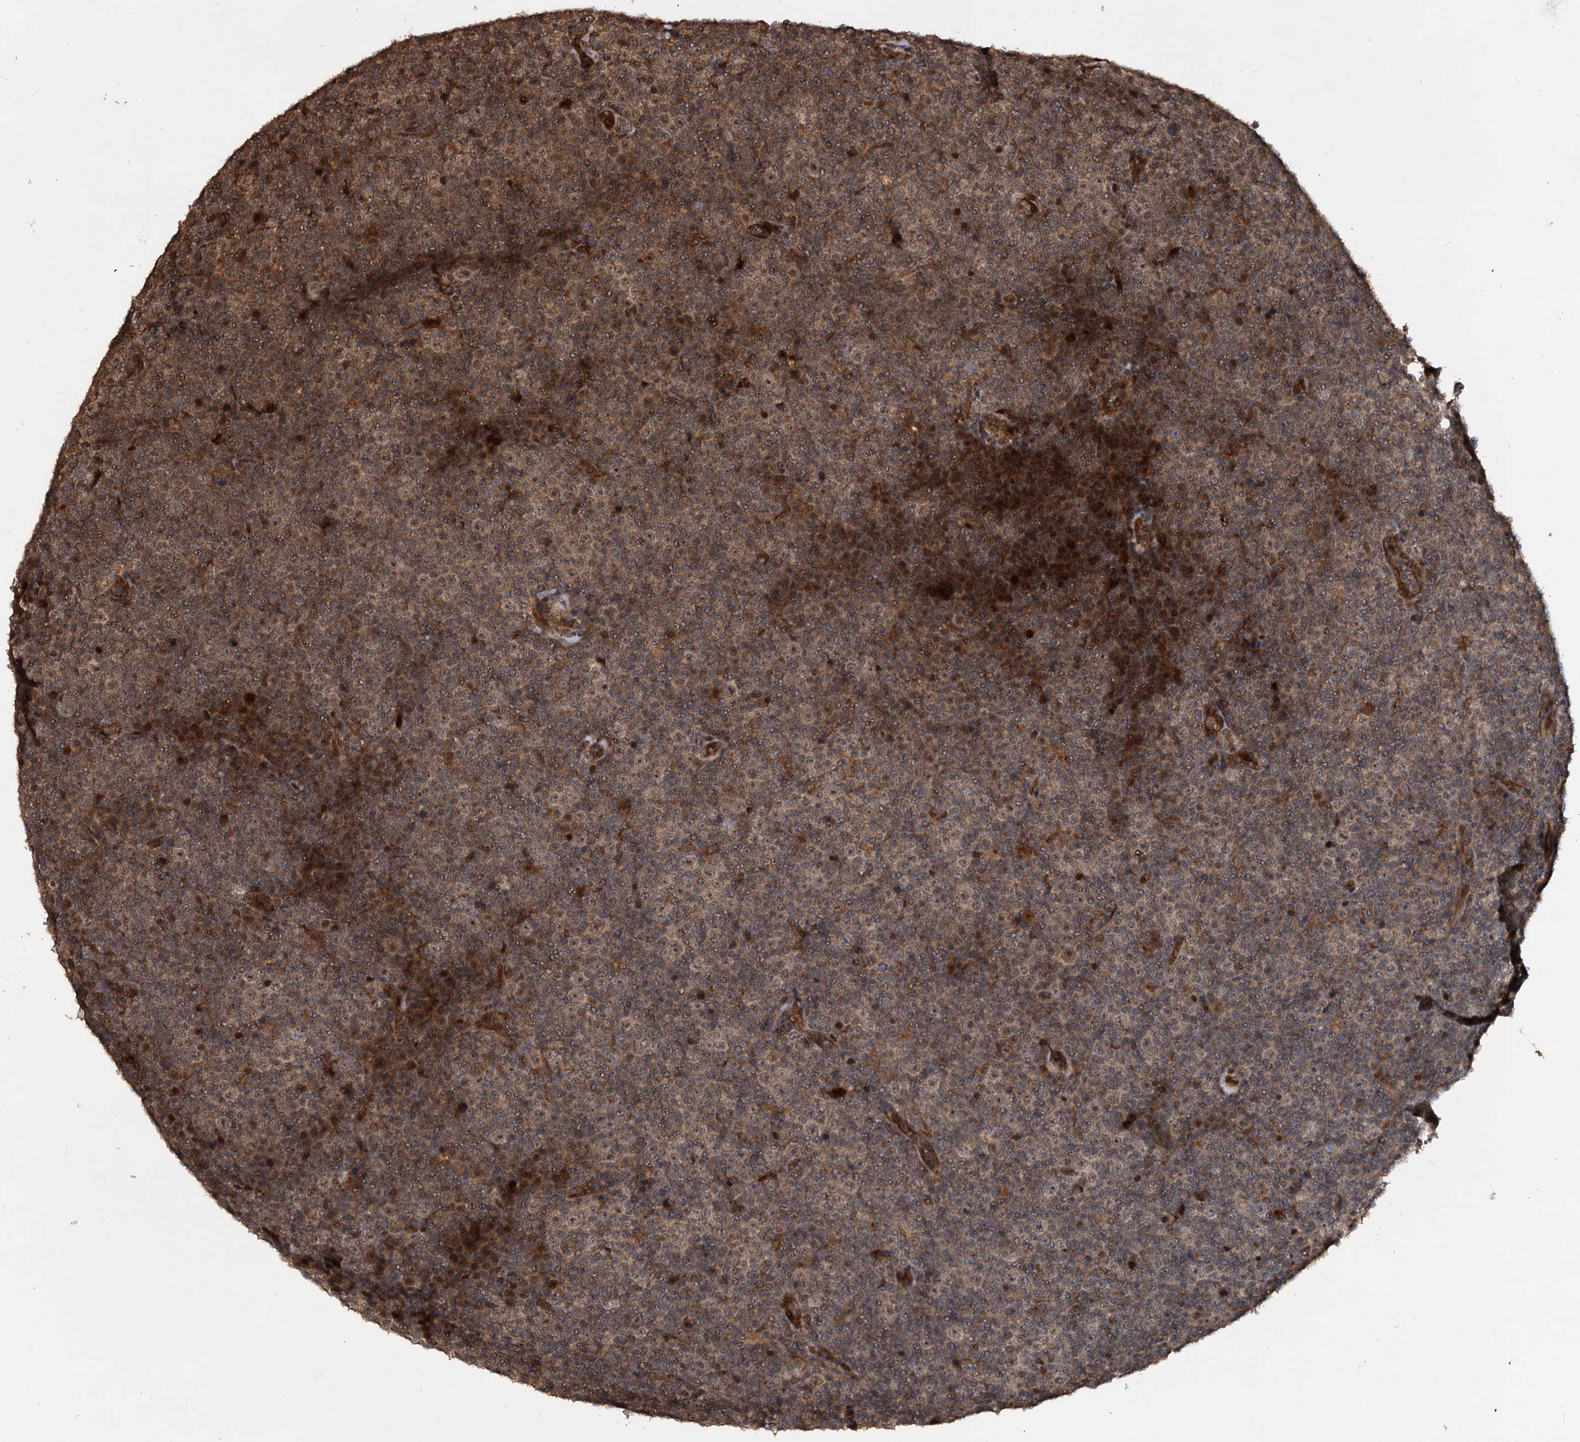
{"staining": {"intensity": "weak", "quantity": "25%-75%", "location": "nuclear"}, "tissue": "lymphoma", "cell_type": "Tumor cells", "image_type": "cancer", "snomed": [{"axis": "morphology", "description": "Malignant lymphoma, non-Hodgkin's type, Low grade"}, {"axis": "topography", "description": "Lymph node"}], "caption": "This is an image of immunohistochemistry (IHC) staining of malignant lymphoma, non-Hodgkin's type (low-grade), which shows weak positivity in the nuclear of tumor cells.", "gene": "CEP192", "patient": {"sex": "female", "age": 67}}